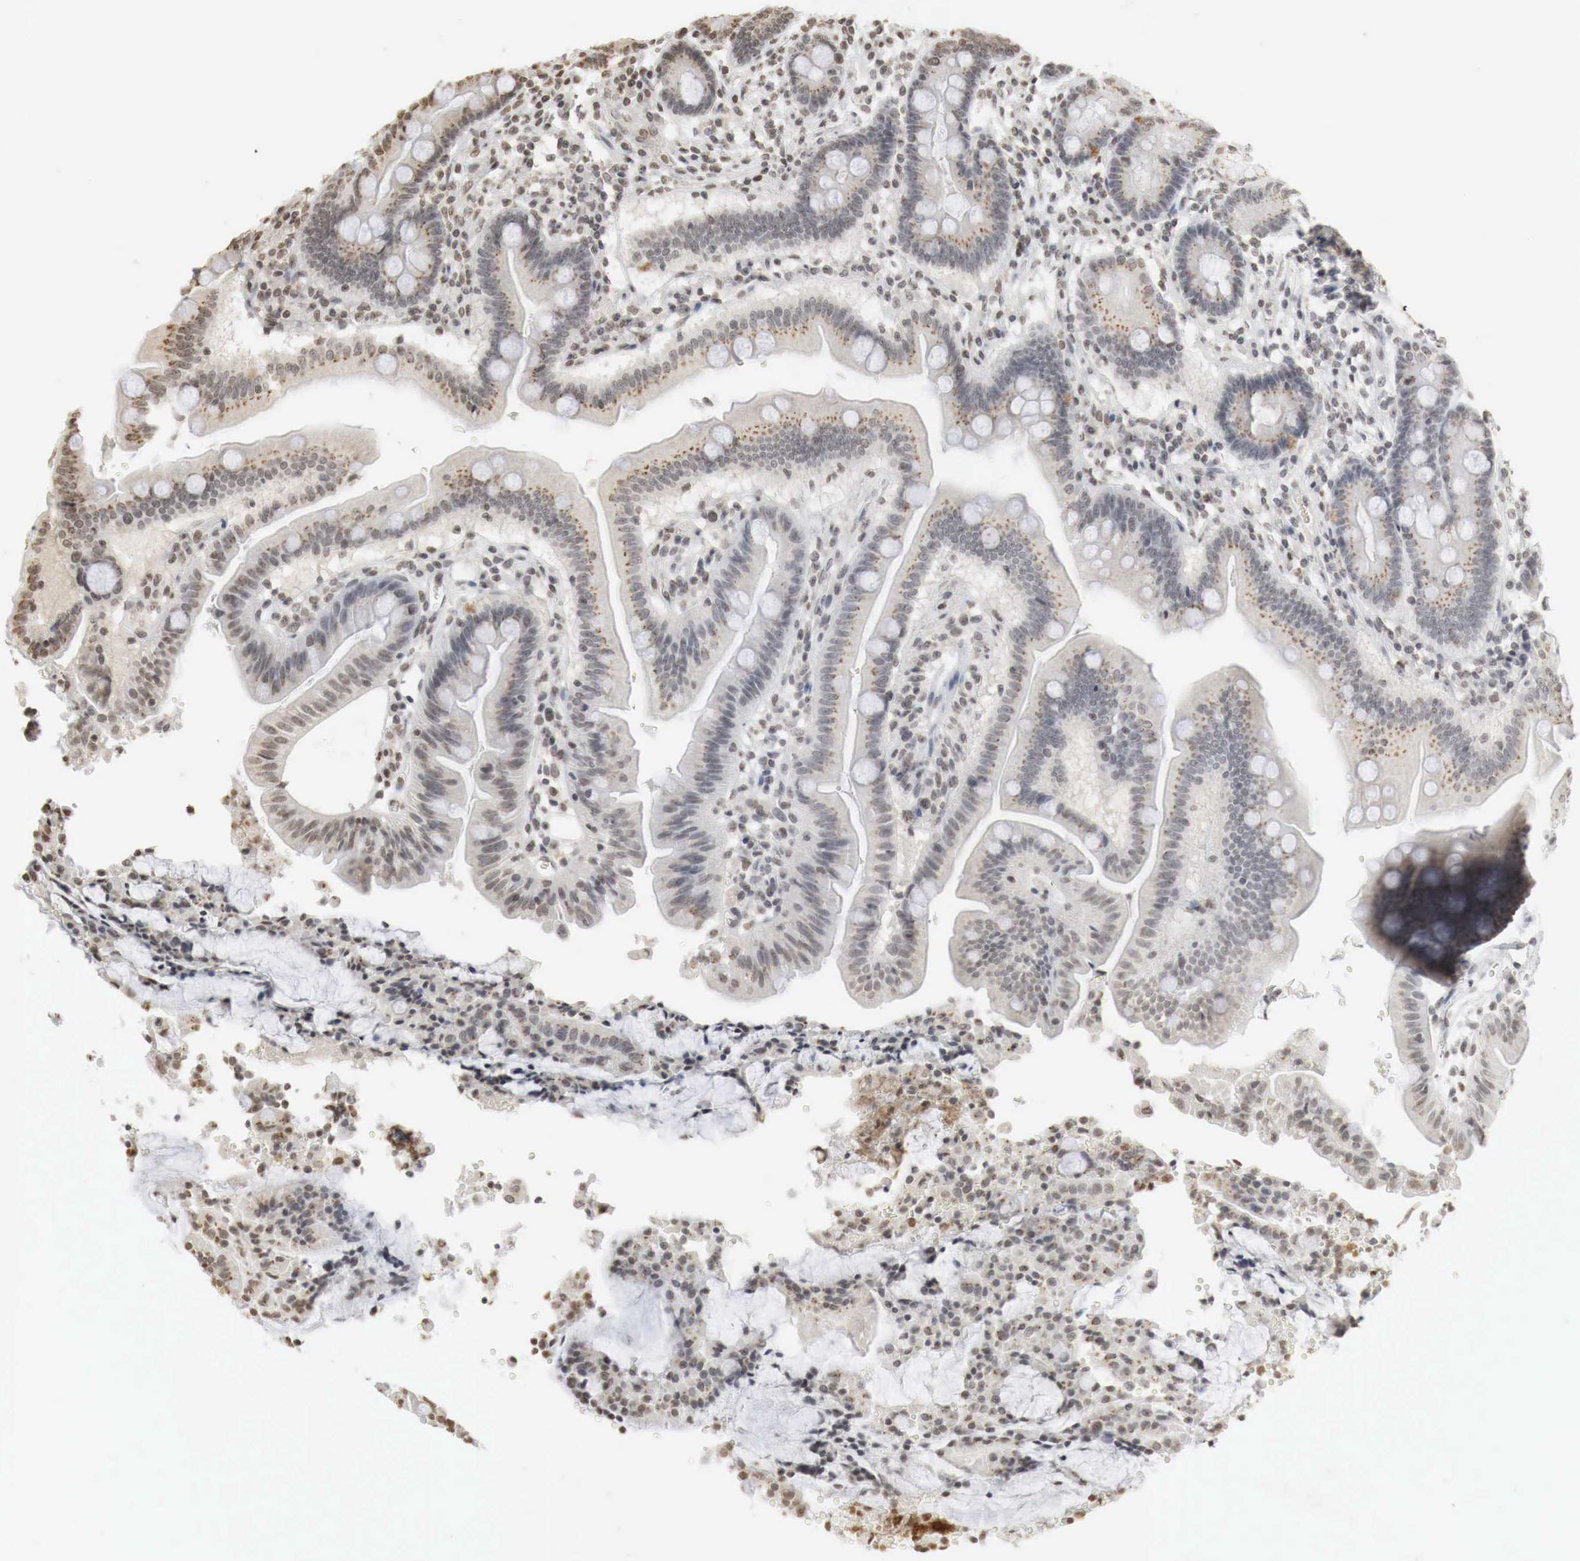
{"staining": {"intensity": "moderate", "quantity": "25%-75%", "location": "cytoplasmic/membranous"}, "tissue": "duodenum", "cell_type": "Glandular cells", "image_type": "normal", "snomed": [{"axis": "morphology", "description": "Normal tissue, NOS"}, {"axis": "topography", "description": "Duodenum"}], "caption": "Duodenum stained with immunohistochemistry exhibits moderate cytoplasmic/membranous expression in about 25%-75% of glandular cells.", "gene": "ERBB4", "patient": {"sex": "female", "age": 77}}